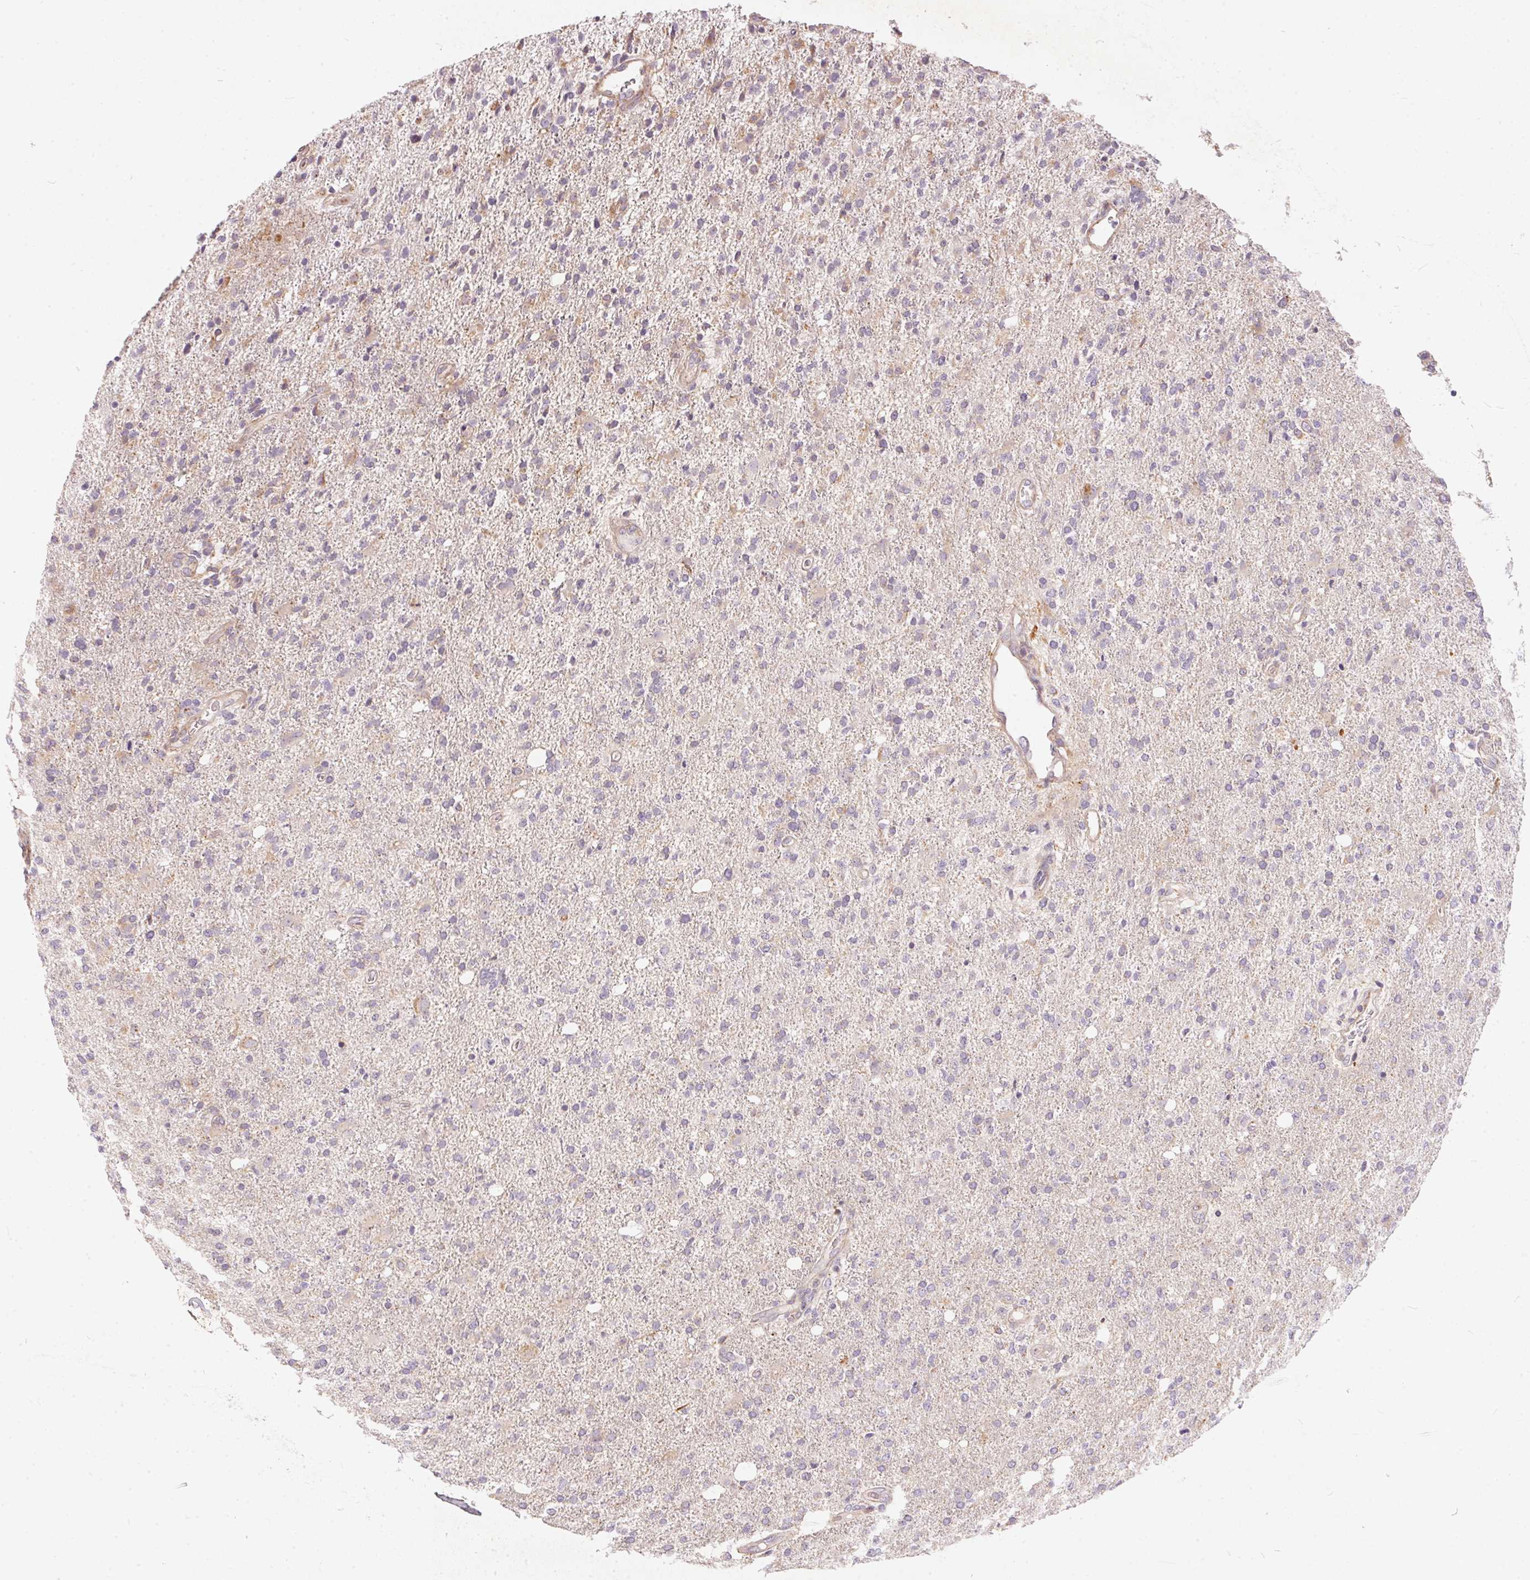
{"staining": {"intensity": "negative", "quantity": "none", "location": "none"}, "tissue": "glioma", "cell_type": "Tumor cells", "image_type": "cancer", "snomed": [{"axis": "morphology", "description": "Glioma, malignant, High grade"}, {"axis": "topography", "description": "Cerebral cortex"}], "caption": "There is no significant positivity in tumor cells of glioma.", "gene": "VWA5B2", "patient": {"sex": "male", "age": 70}}